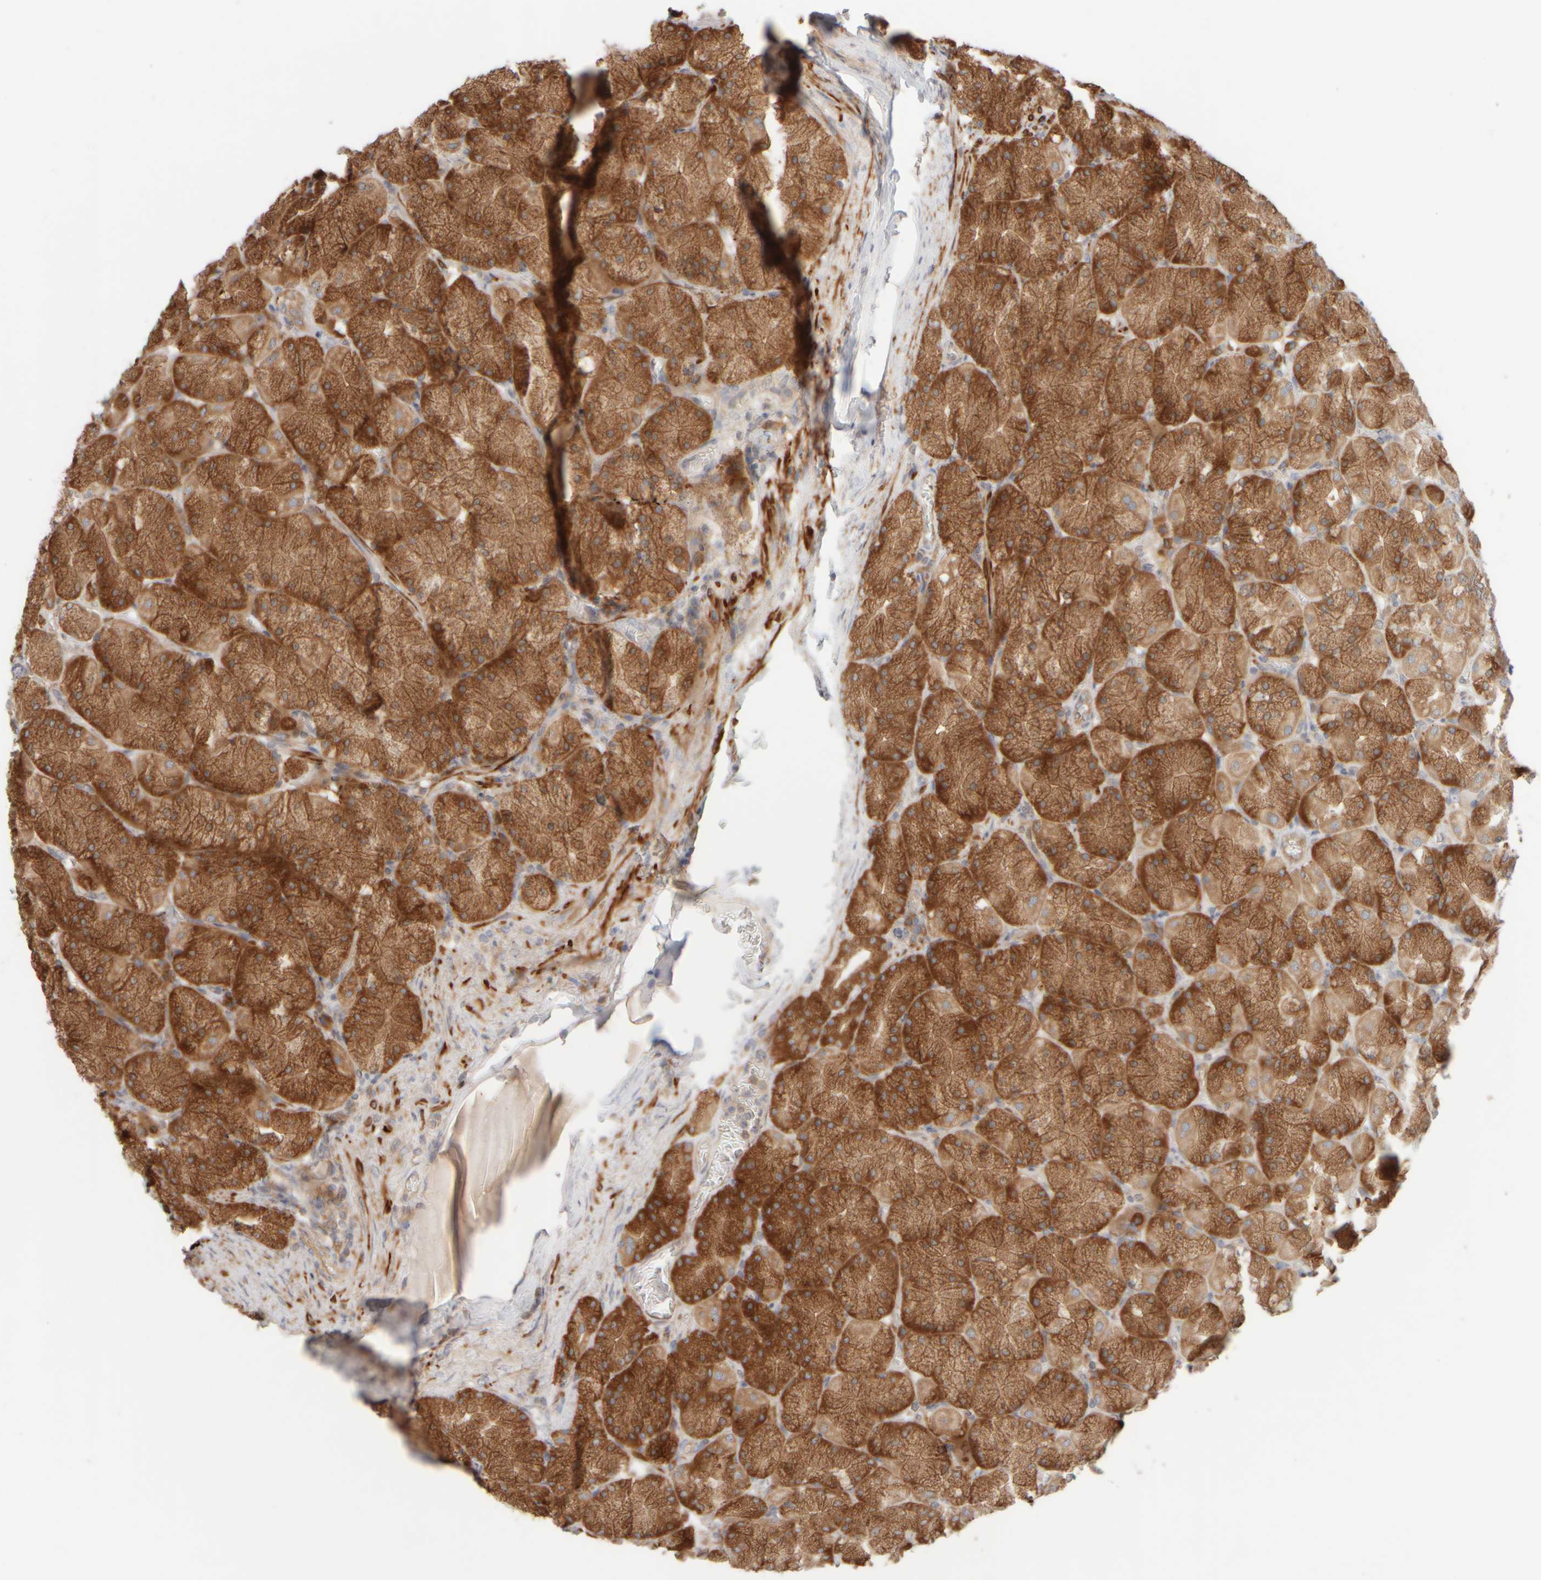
{"staining": {"intensity": "strong", "quantity": ">75%", "location": "cytoplasmic/membranous"}, "tissue": "stomach", "cell_type": "Glandular cells", "image_type": "normal", "snomed": [{"axis": "morphology", "description": "Normal tissue, NOS"}, {"axis": "topography", "description": "Stomach, upper"}], "caption": "The photomicrograph exhibits a brown stain indicating the presence of a protein in the cytoplasmic/membranous of glandular cells in stomach.", "gene": "EIF2B3", "patient": {"sex": "female", "age": 56}}